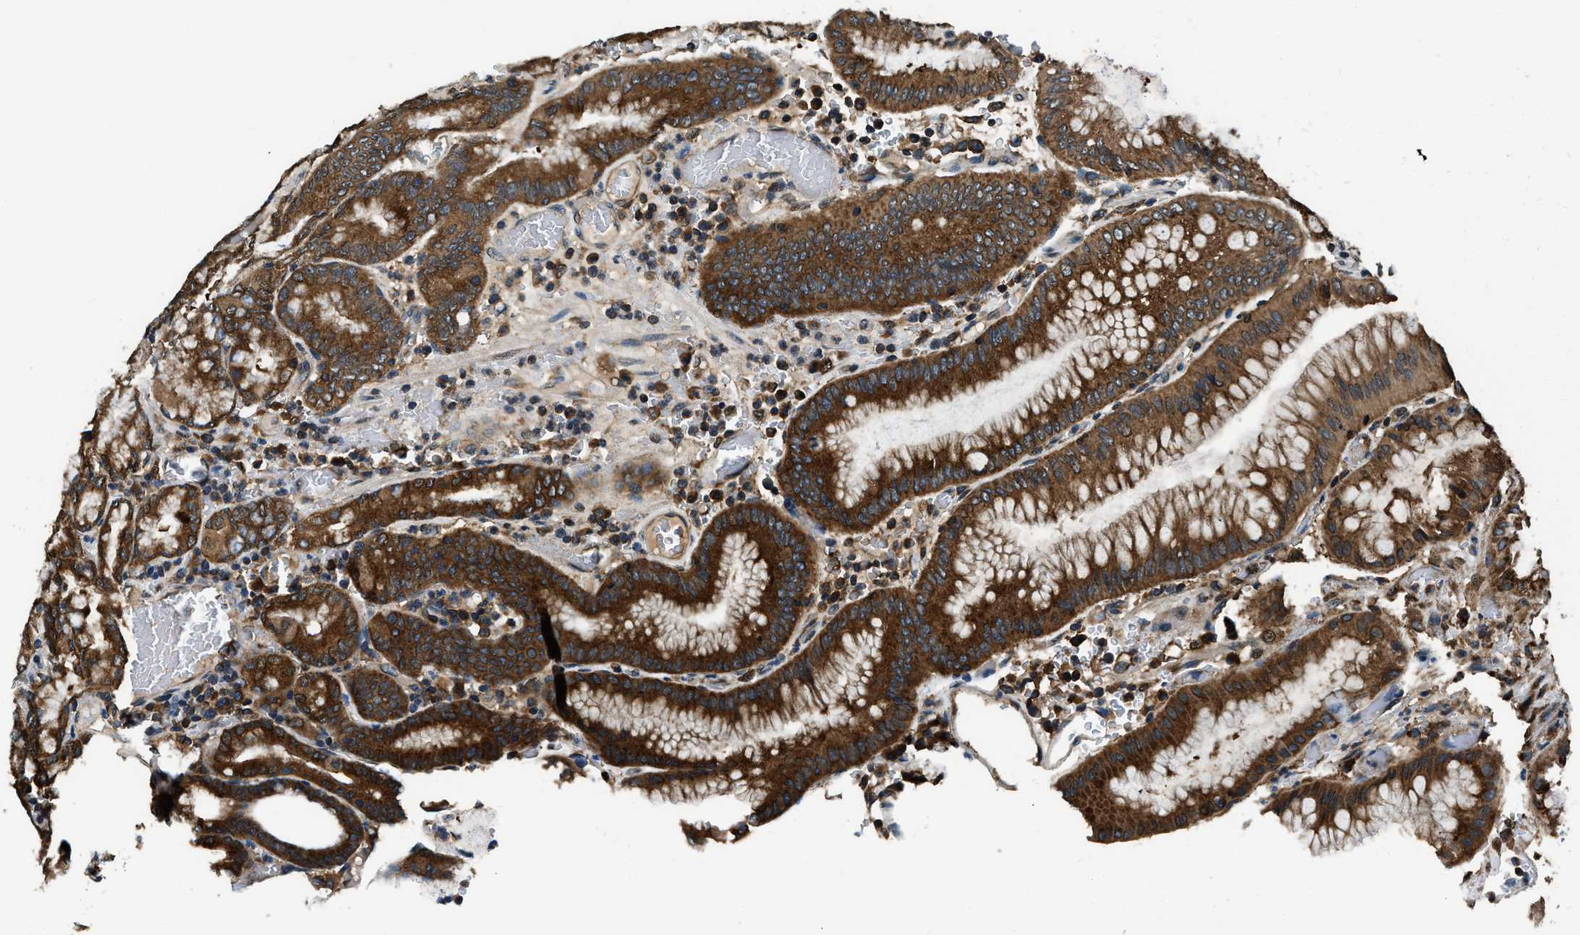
{"staining": {"intensity": "strong", "quantity": ">75%", "location": "cytoplasmic/membranous"}, "tissue": "stomach", "cell_type": "Glandular cells", "image_type": "normal", "snomed": [{"axis": "morphology", "description": "Normal tissue, NOS"}, {"axis": "morphology", "description": "Carcinoid, malignant, NOS"}, {"axis": "topography", "description": "Stomach, upper"}], "caption": "Immunohistochemical staining of normal human stomach demonstrates high levels of strong cytoplasmic/membranous staining in approximately >75% of glandular cells. Nuclei are stained in blue.", "gene": "ARFGAP2", "patient": {"sex": "male", "age": 39}}